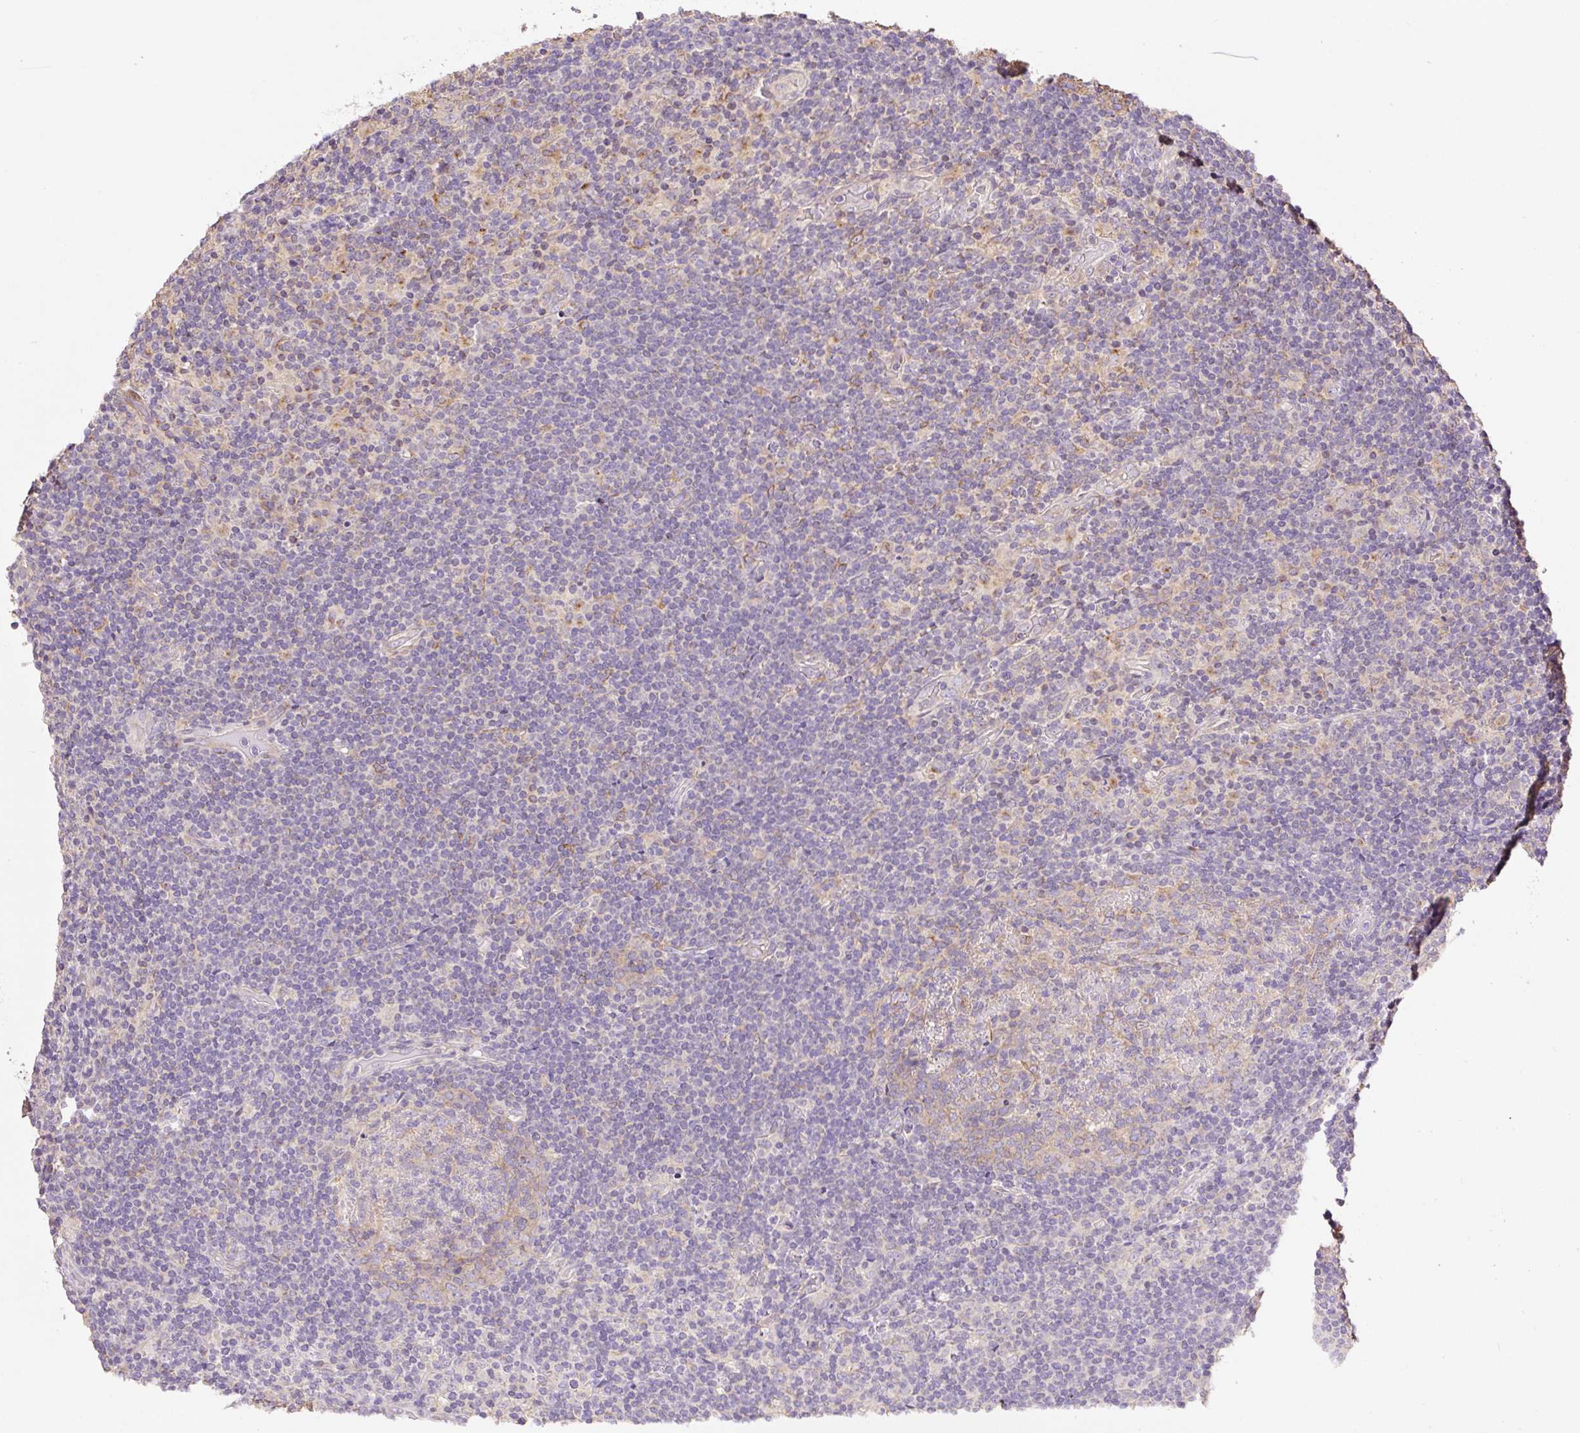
{"staining": {"intensity": "negative", "quantity": "none", "location": "none"}, "tissue": "lymphoma", "cell_type": "Tumor cells", "image_type": "cancer", "snomed": [{"axis": "morphology", "description": "Hodgkin's disease, NOS"}, {"axis": "topography", "description": "Lymph node"}], "caption": "Tumor cells are negative for protein expression in human Hodgkin's disease.", "gene": "COX8A", "patient": {"sex": "female", "age": 57}}